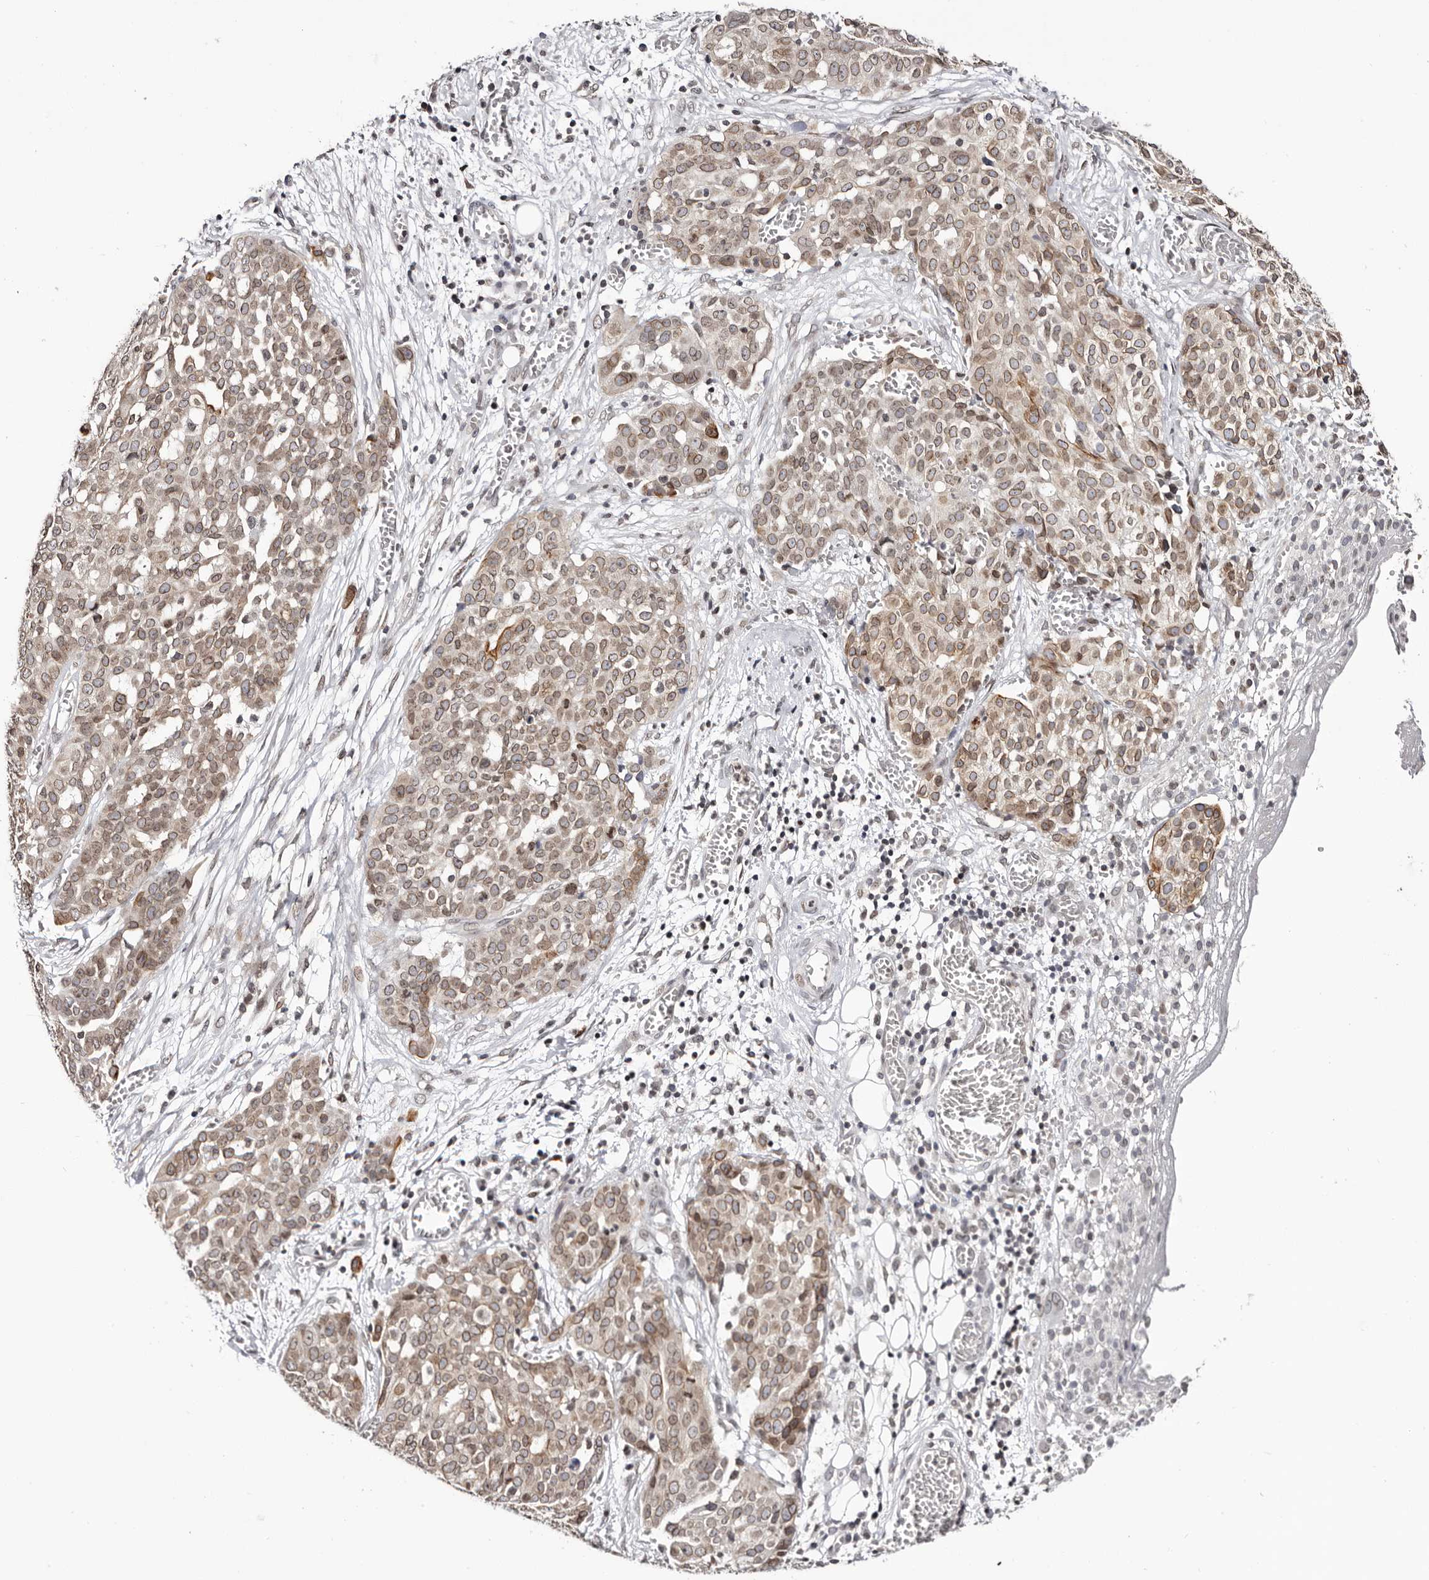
{"staining": {"intensity": "moderate", "quantity": ">75%", "location": "cytoplasmic/membranous,nuclear"}, "tissue": "ovarian cancer", "cell_type": "Tumor cells", "image_type": "cancer", "snomed": [{"axis": "morphology", "description": "Cystadenocarcinoma, serous, NOS"}, {"axis": "topography", "description": "Soft tissue"}, {"axis": "topography", "description": "Ovary"}], "caption": "Immunohistochemical staining of human serous cystadenocarcinoma (ovarian) exhibits medium levels of moderate cytoplasmic/membranous and nuclear protein staining in approximately >75% of tumor cells. The staining is performed using DAB (3,3'-diaminobenzidine) brown chromogen to label protein expression. The nuclei are counter-stained blue using hematoxylin.", "gene": "NUP153", "patient": {"sex": "female", "age": 57}}